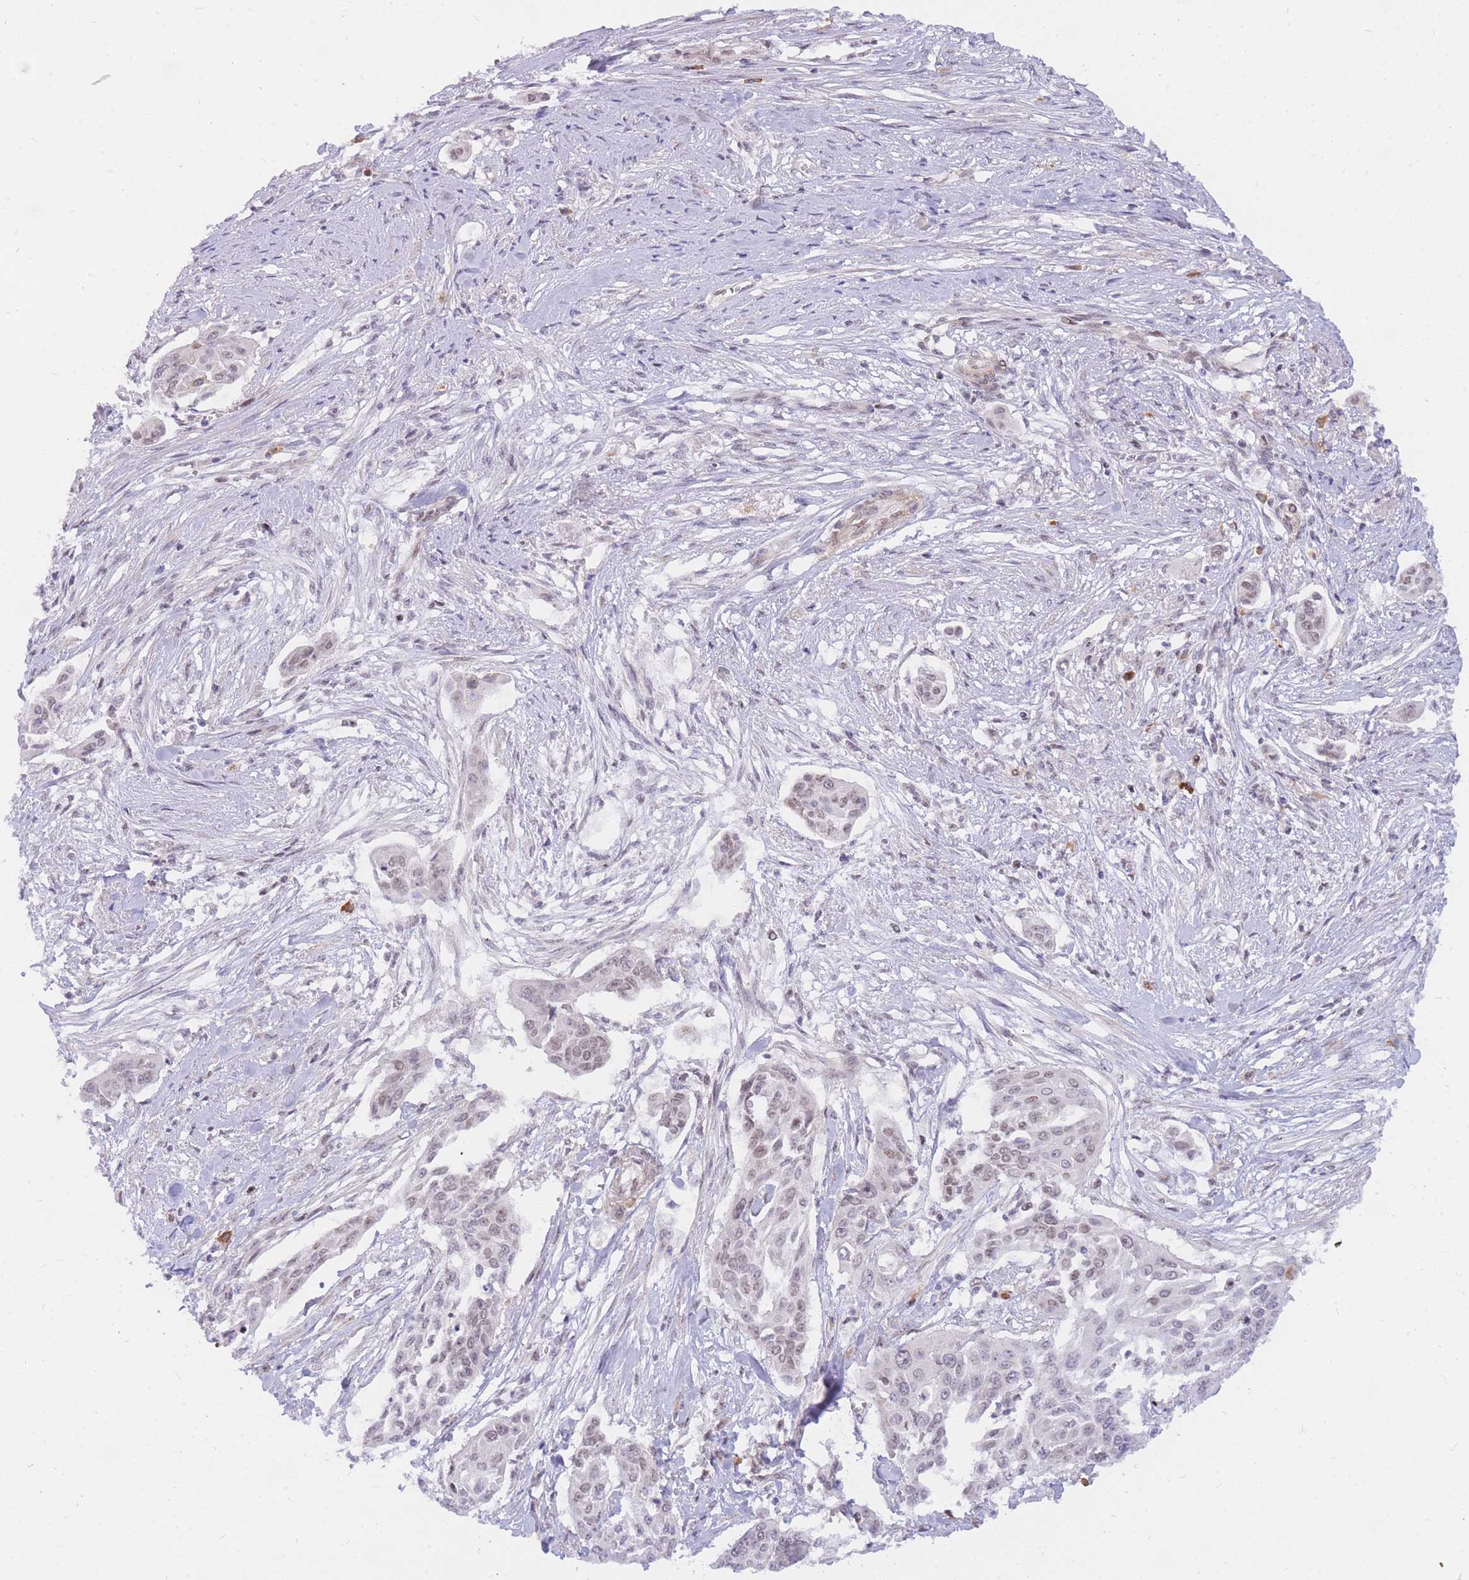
{"staining": {"intensity": "moderate", "quantity": "25%-75%", "location": "nuclear"}, "tissue": "cervical cancer", "cell_type": "Tumor cells", "image_type": "cancer", "snomed": [{"axis": "morphology", "description": "Squamous cell carcinoma, NOS"}, {"axis": "topography", "description": "Cervix"}], "caption": "A histopathology image showing moderate nuclear positivity in about 25%-75% of tumor cells in squamous cell carcinoma (cervical), as visualized by brown immunohistochemical staining.", "gene": "TLE2", "patient": {"sex": "female", "age": 44}}